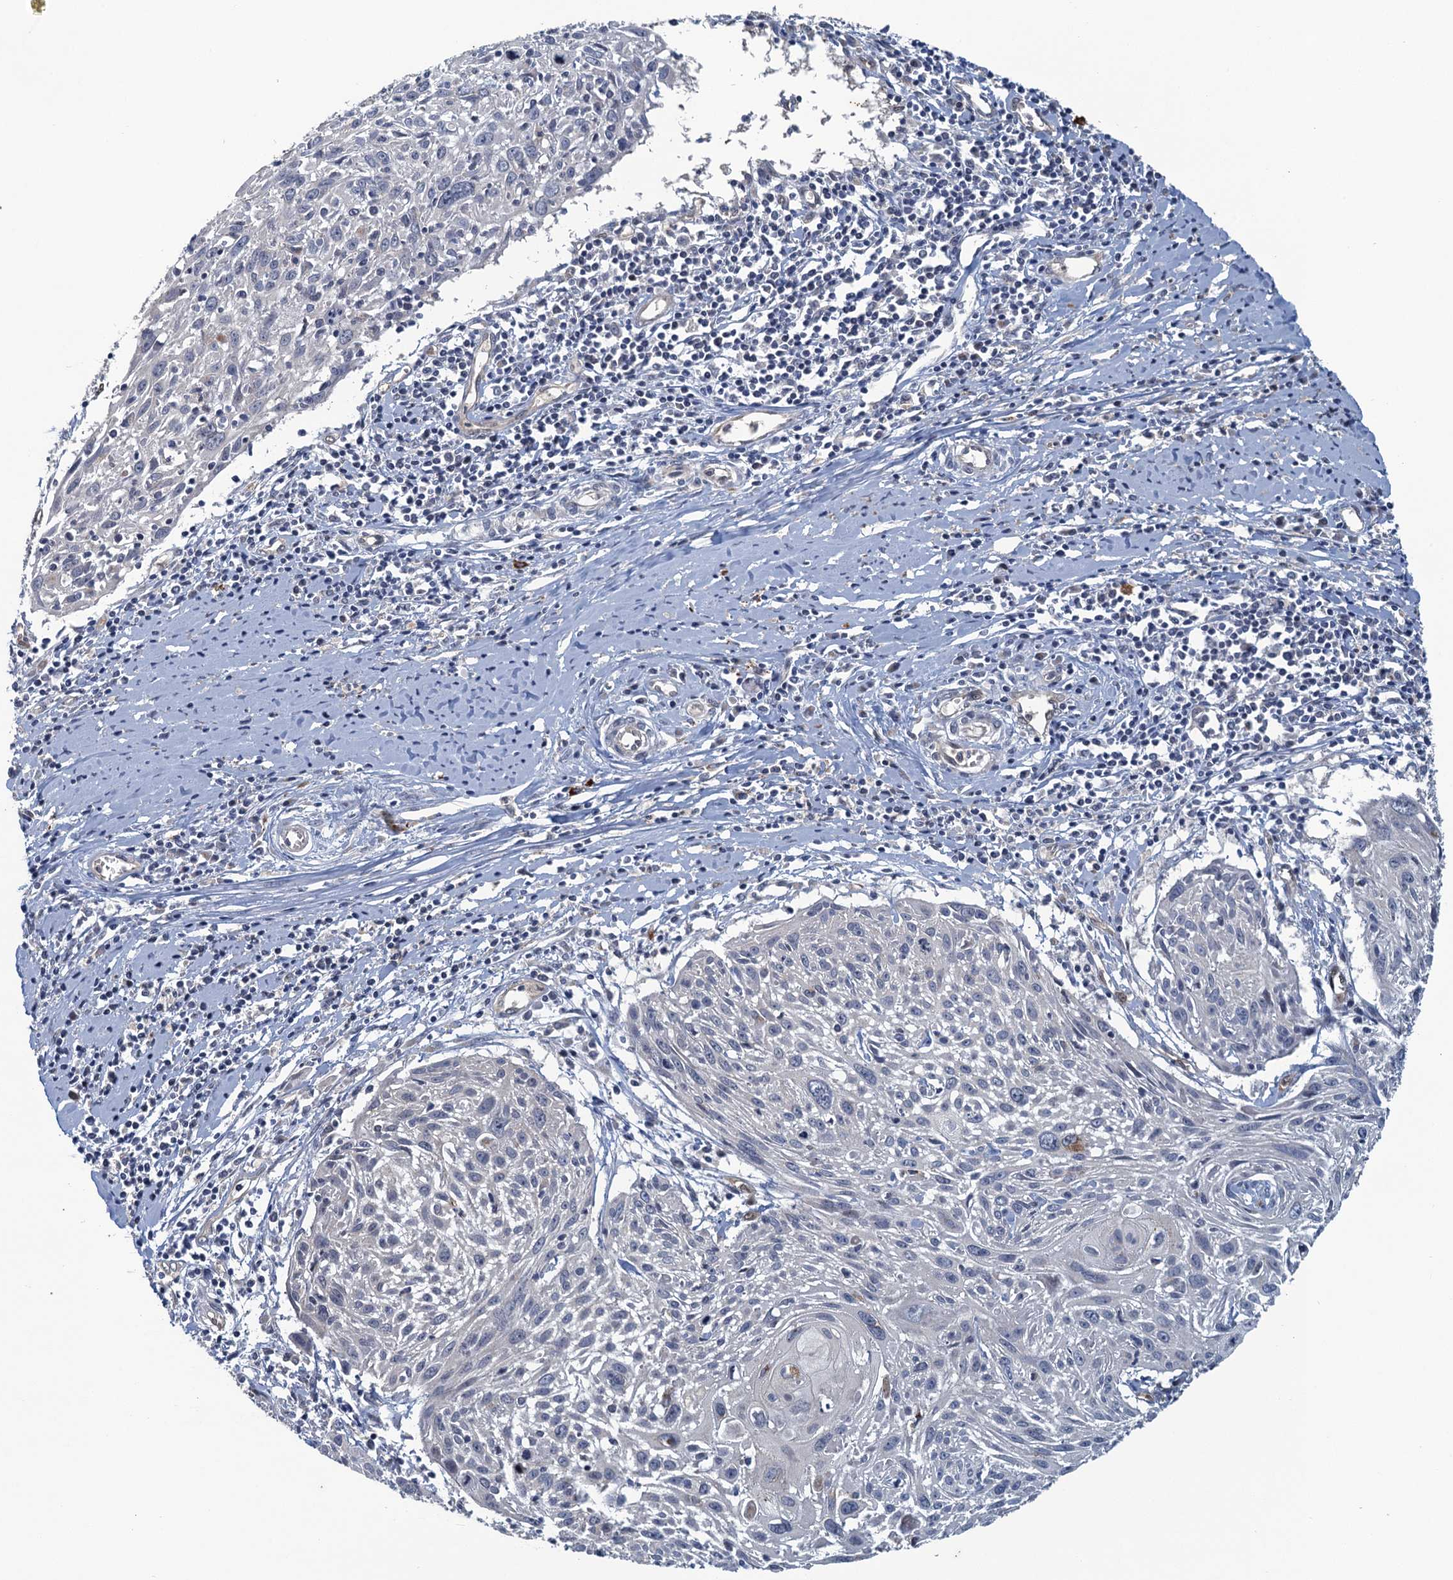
{"staining": {"intensity": "negative", "quantity": "none", "location": "none"}, "tissue": "cervical cancer", "cell_type": "Tumor cells", "image_type": "cancer", "snomed": [{"axis": "morphology", "description": "Squamous cell carcinoma, NOS"}, {"axis": "topography", "description": "Cervix"}], "caption": "Tumor cells are negative for brown protein staining in squamous cell carcinoma (cervical). (DAB immunohistochemistry (IHC), high magnification).", "gene": "KBTBD8", "patient": {"sex": "female", "age": 51}}